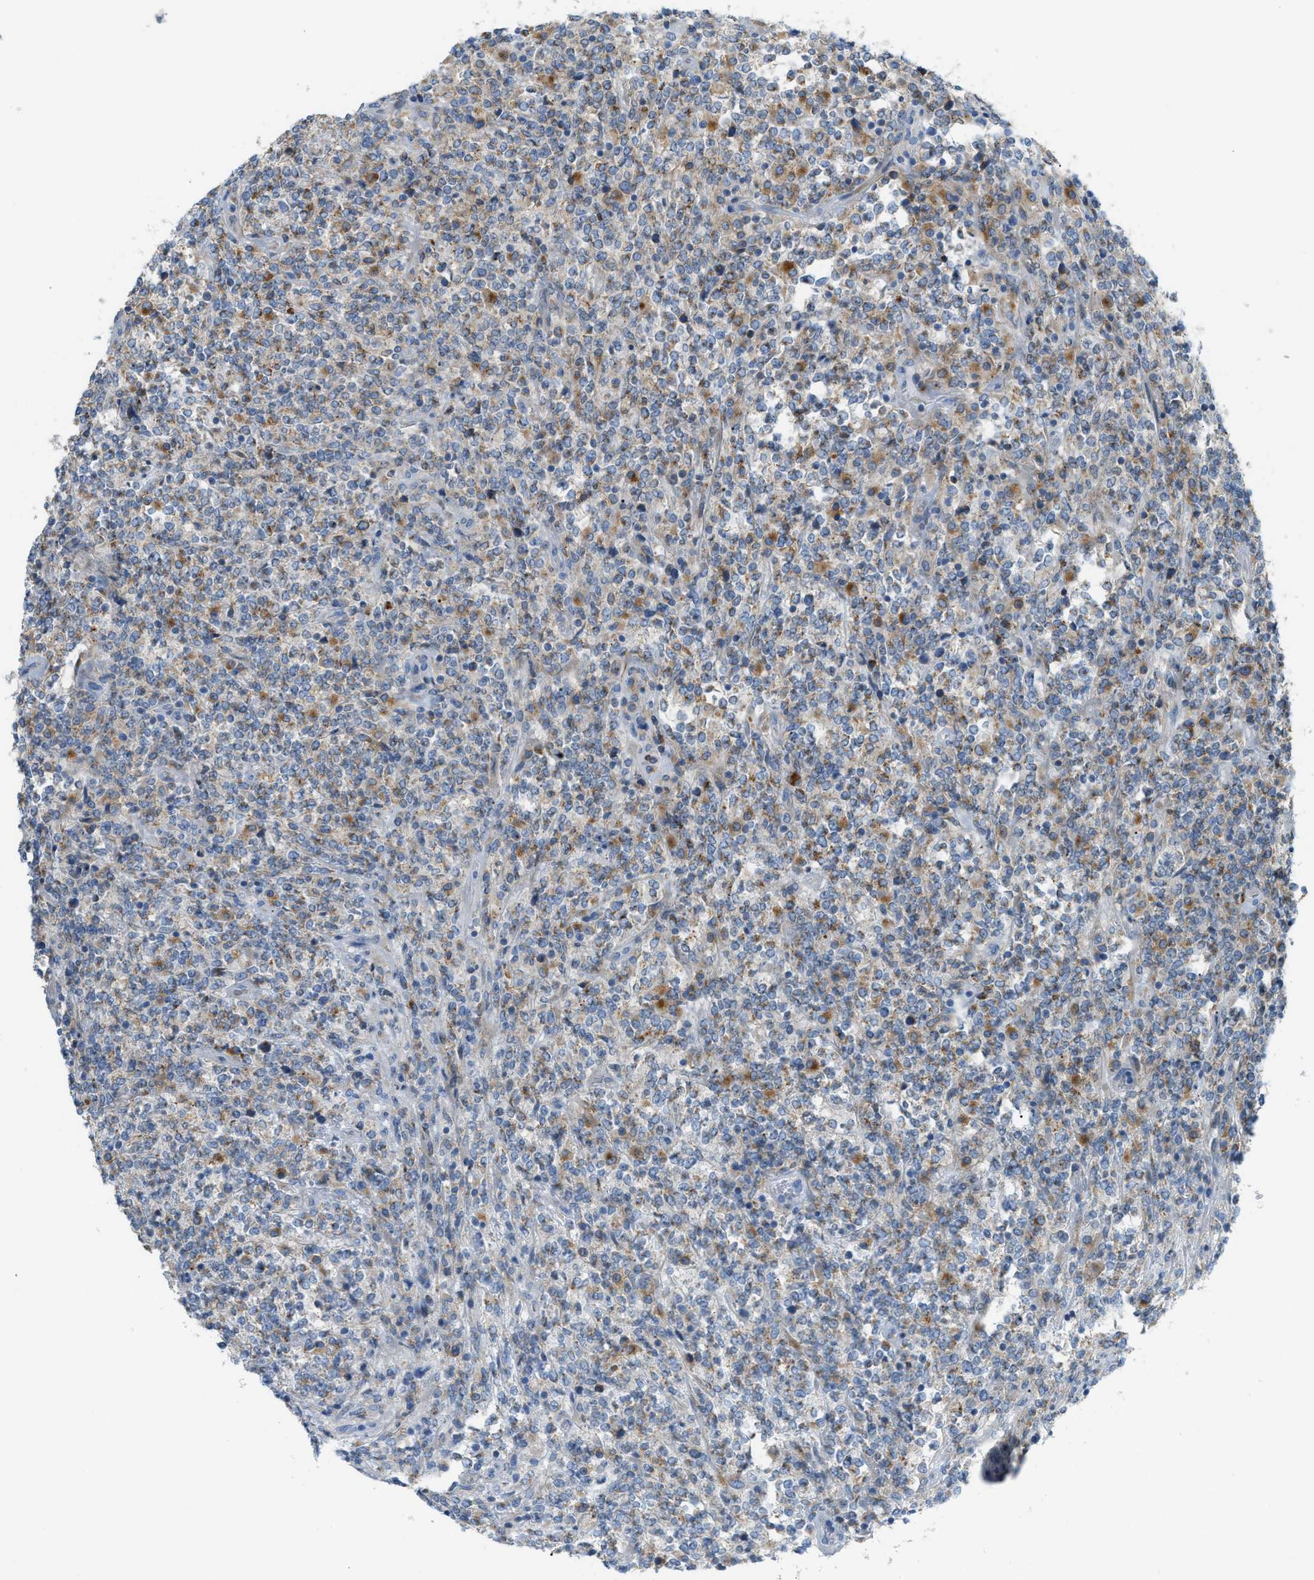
{"staining": {"intensity": "moderate", "quantity": "25%-75%", "location": "cytoplasmic/membranous"}, "tissue": "lymphoma", "cell_type": "Tumor cells", "image_type": "cancer", "snomed": [{"axis": "morphology", "description": "Malignant lymphoma, non-Hodgkin's type, High grade"}, {"axis": "topography", "description": "Soft tissue"}], "caption": "Immunohistochemistry (DAB (3,3'-diaminobenzidine)) staining of lymphoma displays moderate cytoplasmic/membranous protein staining in about 25%-75% of tumor cells.", "gene": "LMBRD1", "patient": {"sex": "male", "age": 18}}